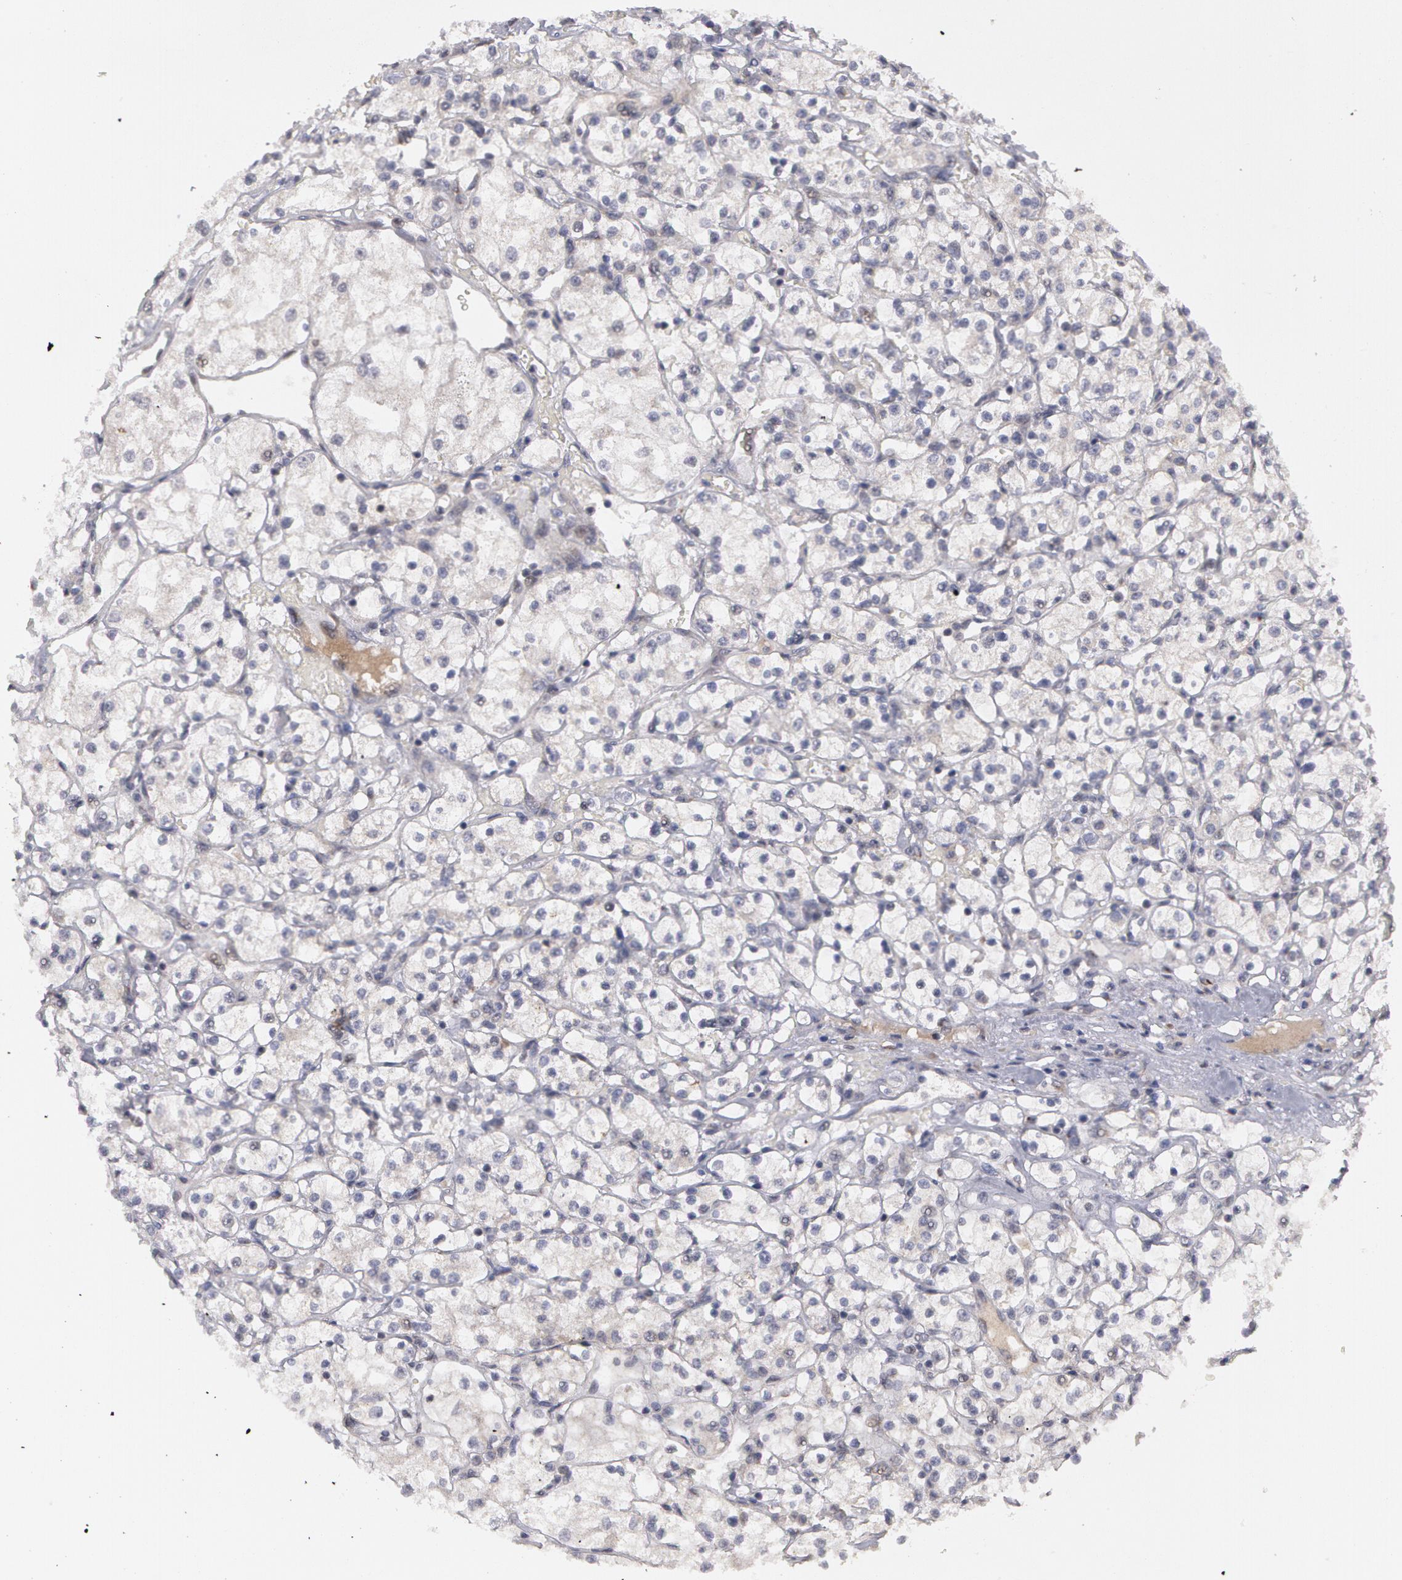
{"staining": {"intensity": "negative", "quantity": "none", "location": "none"}, "tissue": "renal cancer", "cell_type": "Tumor cells", "image_type": "cancer", "snomed": [{"axis": "morphology", "description": "Adenocarcinoma, NOS"}, {"axis": "topography", "description": "Kidney"}], "caption": "Immunohistochemistry (IHC) histopathology image of neoplastic tissue: human renal adenocarcinoma stained with DAB demonstrates no significant protein expression in tumor cells.", "gene": "STX5", "patient": {"sex": "male", "age": 61}}